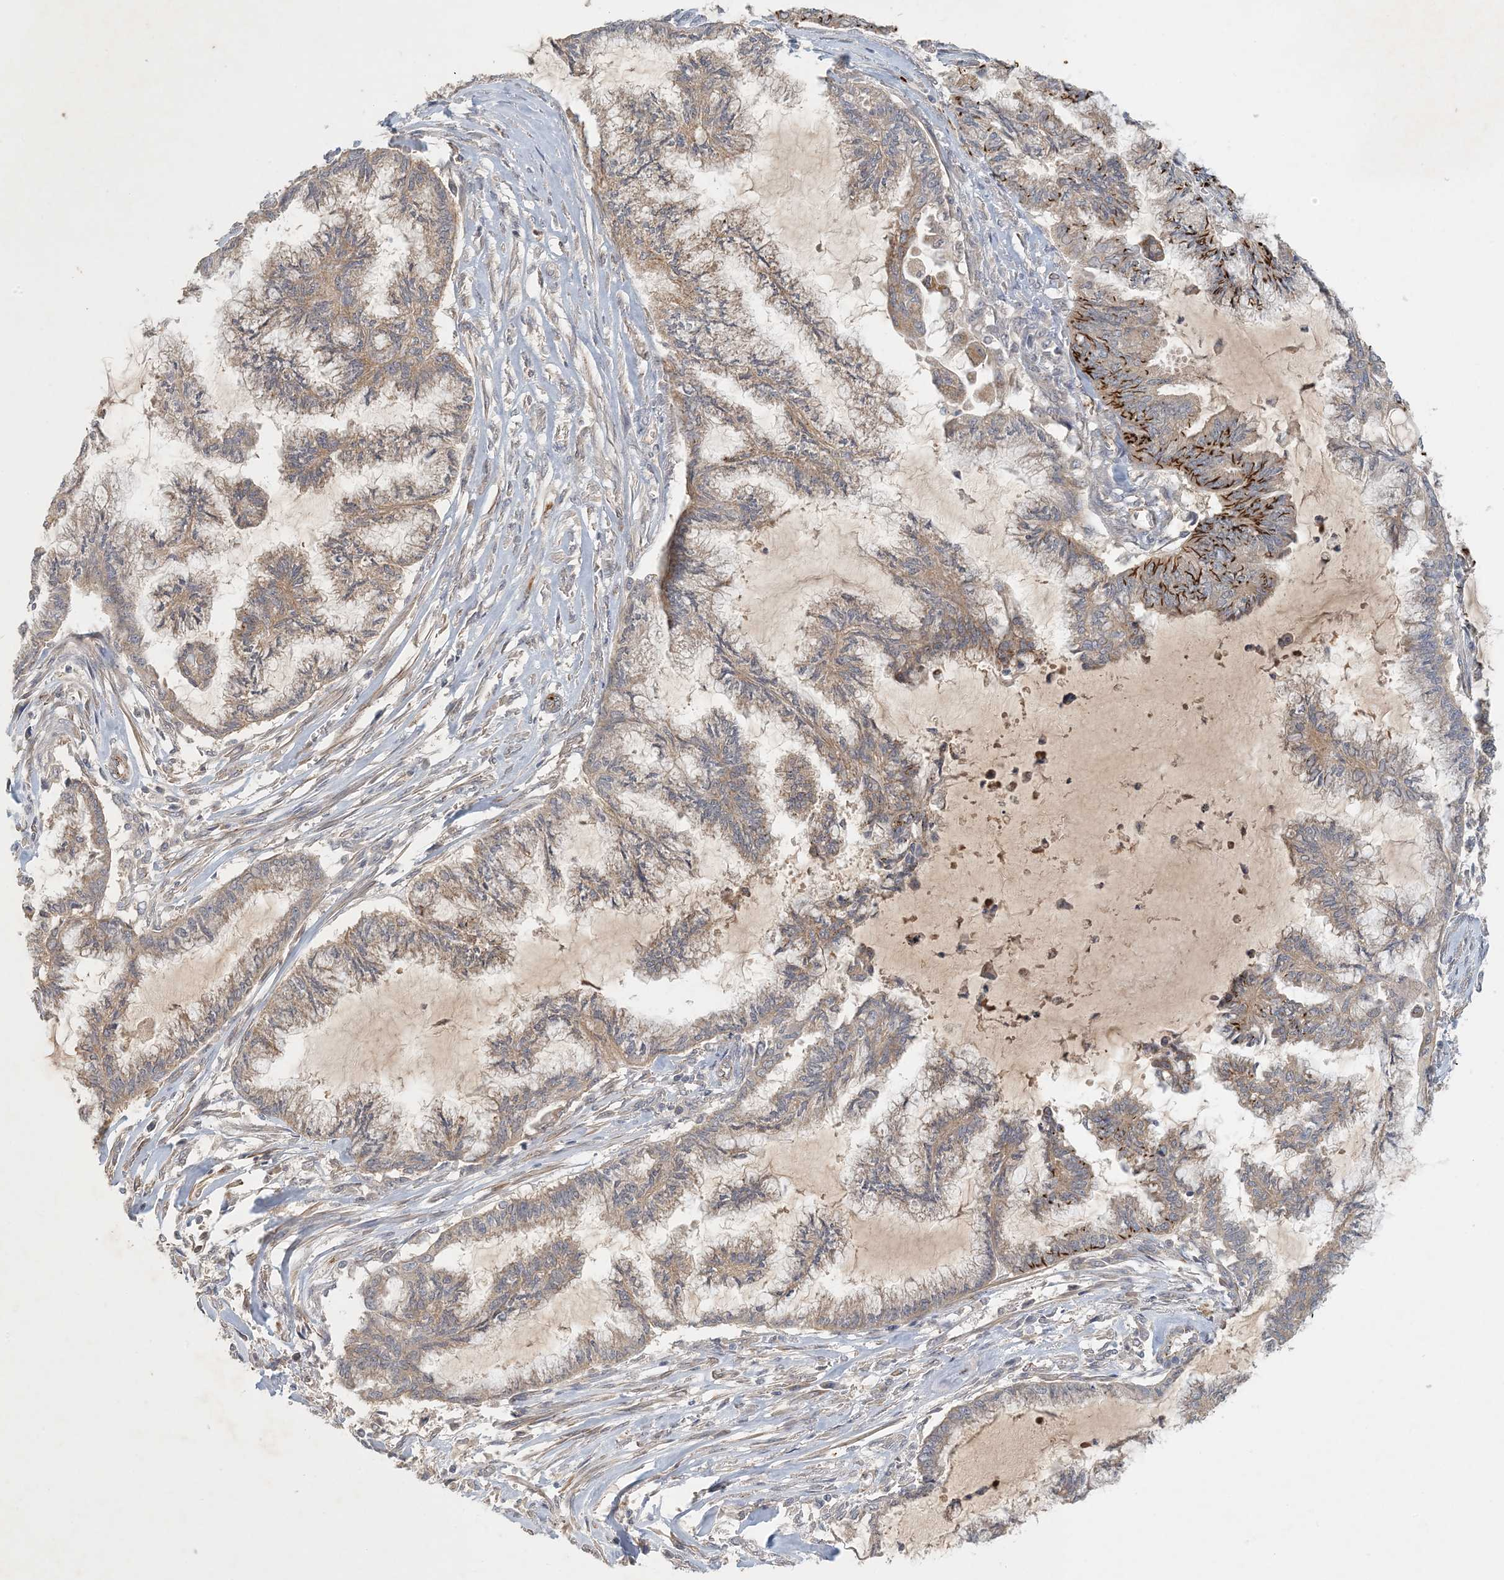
{"staining": {"intensity": "moderate", "quantity": ">75%", "location": "cytoplasmic/membranous"}, "tissue": "endometrial cancer", "cell_type": "Tumor cells", "image_type": "cancer", "snomed": [{"axis": "morphology", "description": "Adenocarcinoma, NOS"}, {"axis": "topography", "description": "Endometrium"}], "caption": "IHC staining of endometrial cancer (adenocarcinoma), which displays medium levels of moderate cytoplasmic/membranous positivity in about >75% of tumor cells indicating moderate cytoplasmic/membranous protein staining. The staining was performed using DAB (brown) for protein detection and nuclei were counterstained in hematoxylin (blue).", "gene": "ZBTB3", "patient": {"sex": "female", "age": 86}}